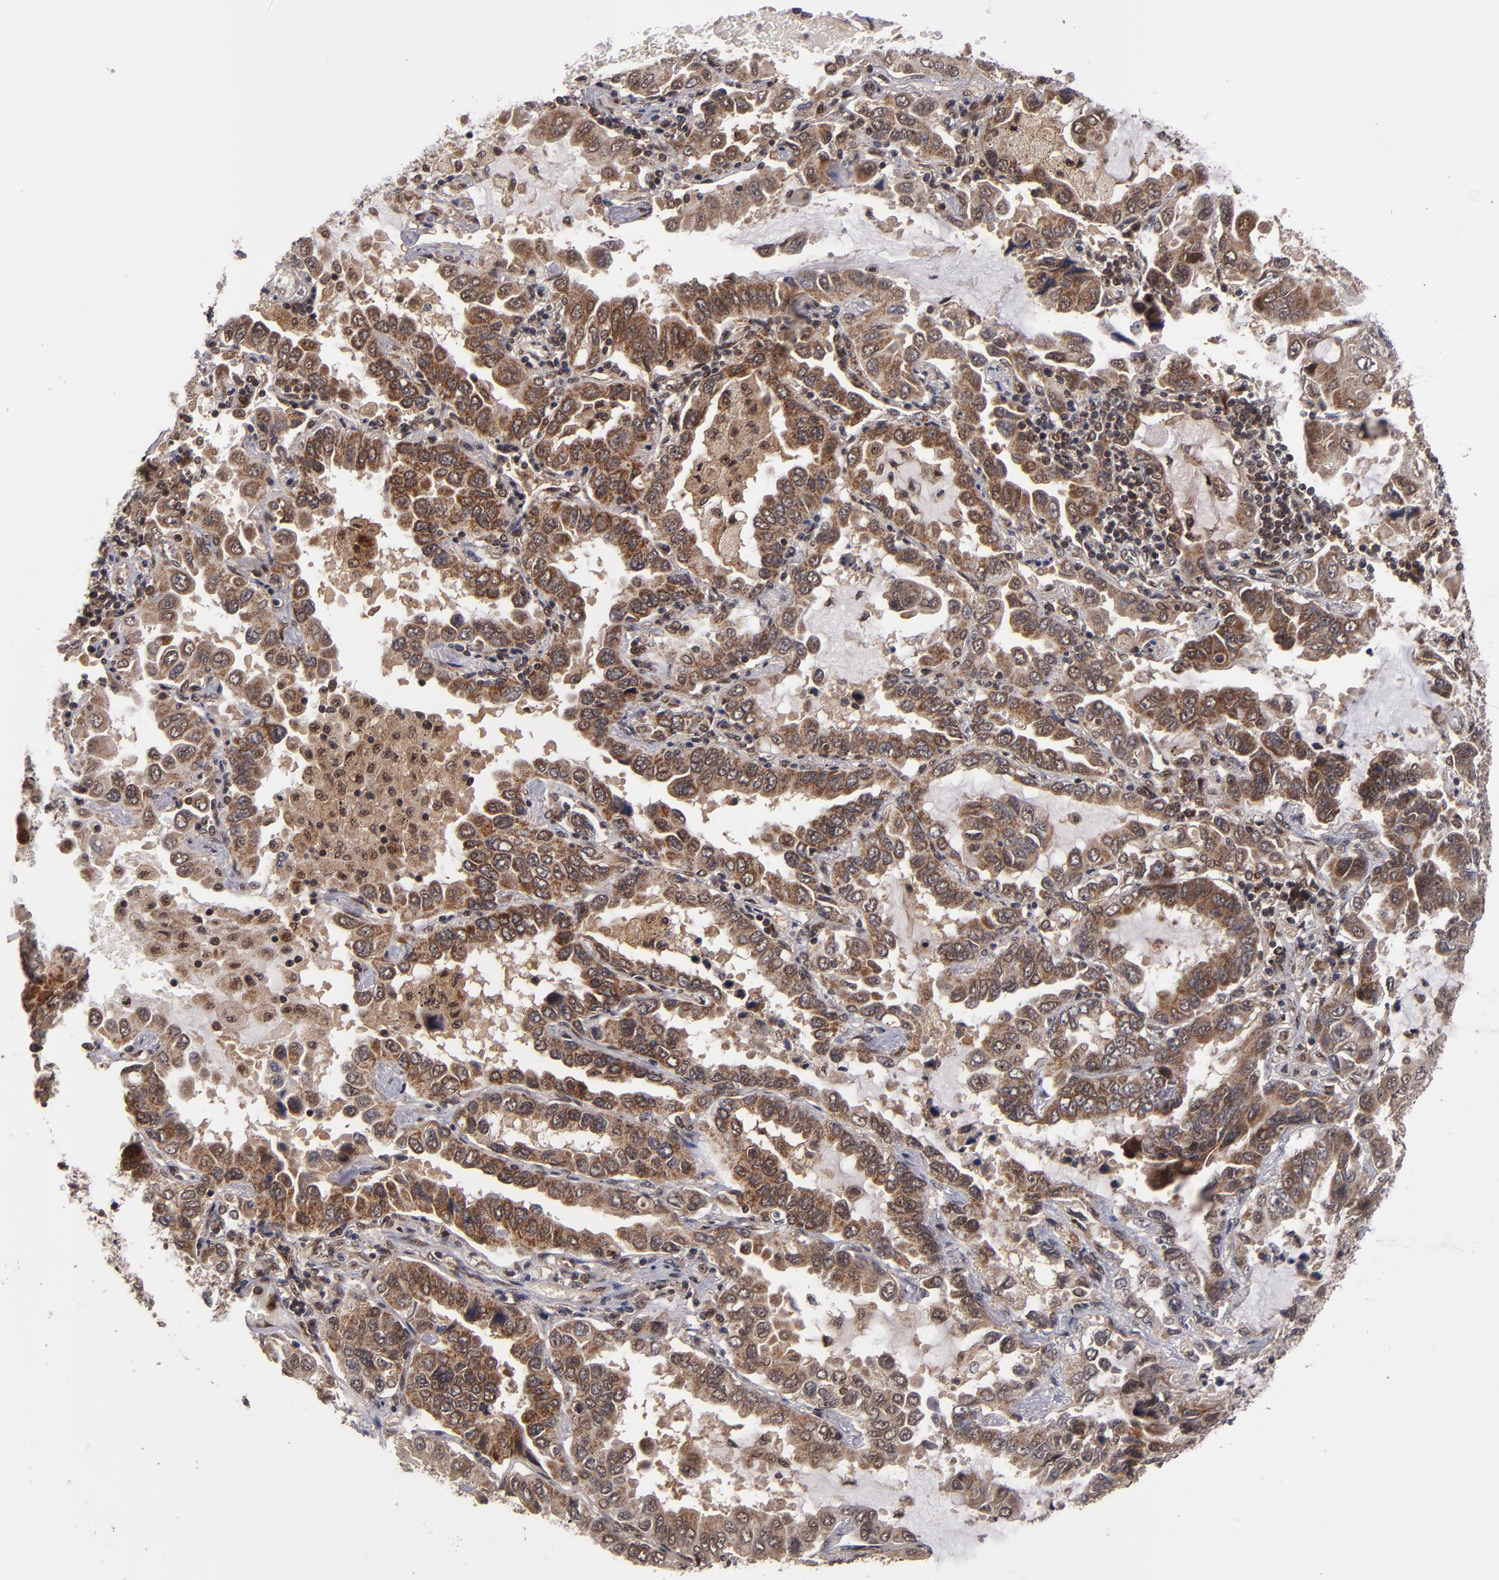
{"staining": {"intensity": "moderate", "quantity": ">75%", "location": "cytoplasmic/membranous"}, "tissue": "lung cancer", "cell_type": "Tumor cells", "image_type": "cancer", "snomed": [{"axis": "morphology", "description": "Adenocarcinoma, NOS"}, {"axis": "topography", "description": "Lung"}], "caption": "An immunohistochemistry (IHC) histopathology image of neoplastic tissue is shown. Protein staining in brown highlights moderate cytoplasmic/membranous positivity in lung cancer within tumor cells.", "gene": "CUL5", "patient": {"sex": "male", "age": 64}}